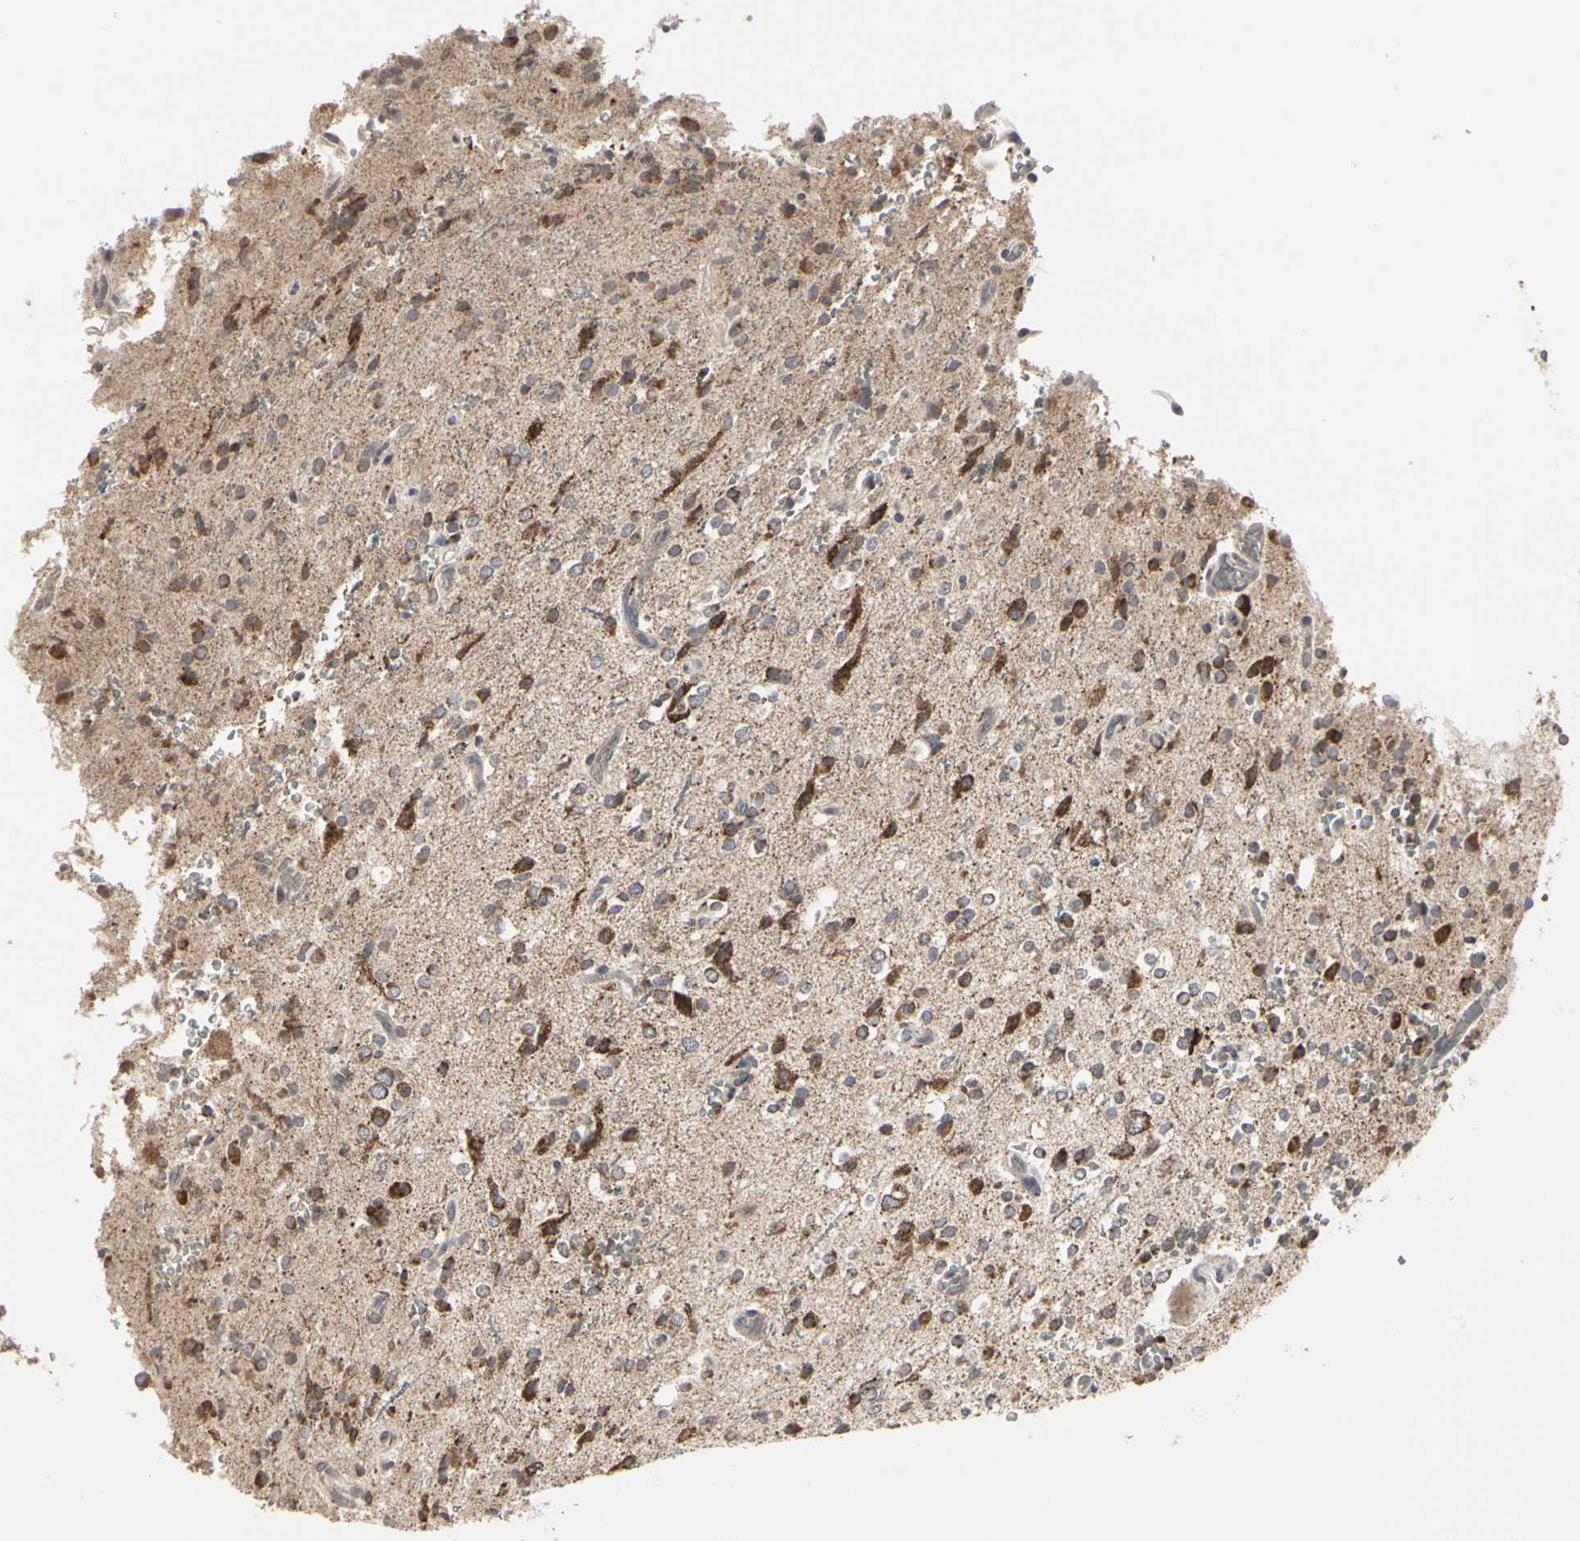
{"staining": {"intensity": "moderate", "quantity": "<25%", "location": "cytoplasmic/membranous"}, "tissue": "glioma", "cell_type": "Tumor cells", "image_type": "cancer", "snomed": [{"axis": "morphology", "description": "Glioma, malignant, High grade"}, {"axis": "topography", "description": "Brain"}], "caption": "High-grade glioma (malignant) stained with IHC shows moderate cytoplasmic/membranous staining in about <25% of tumor cells.", "gene": "TSKU", "patient": {"sex": "male", "age": 47}}